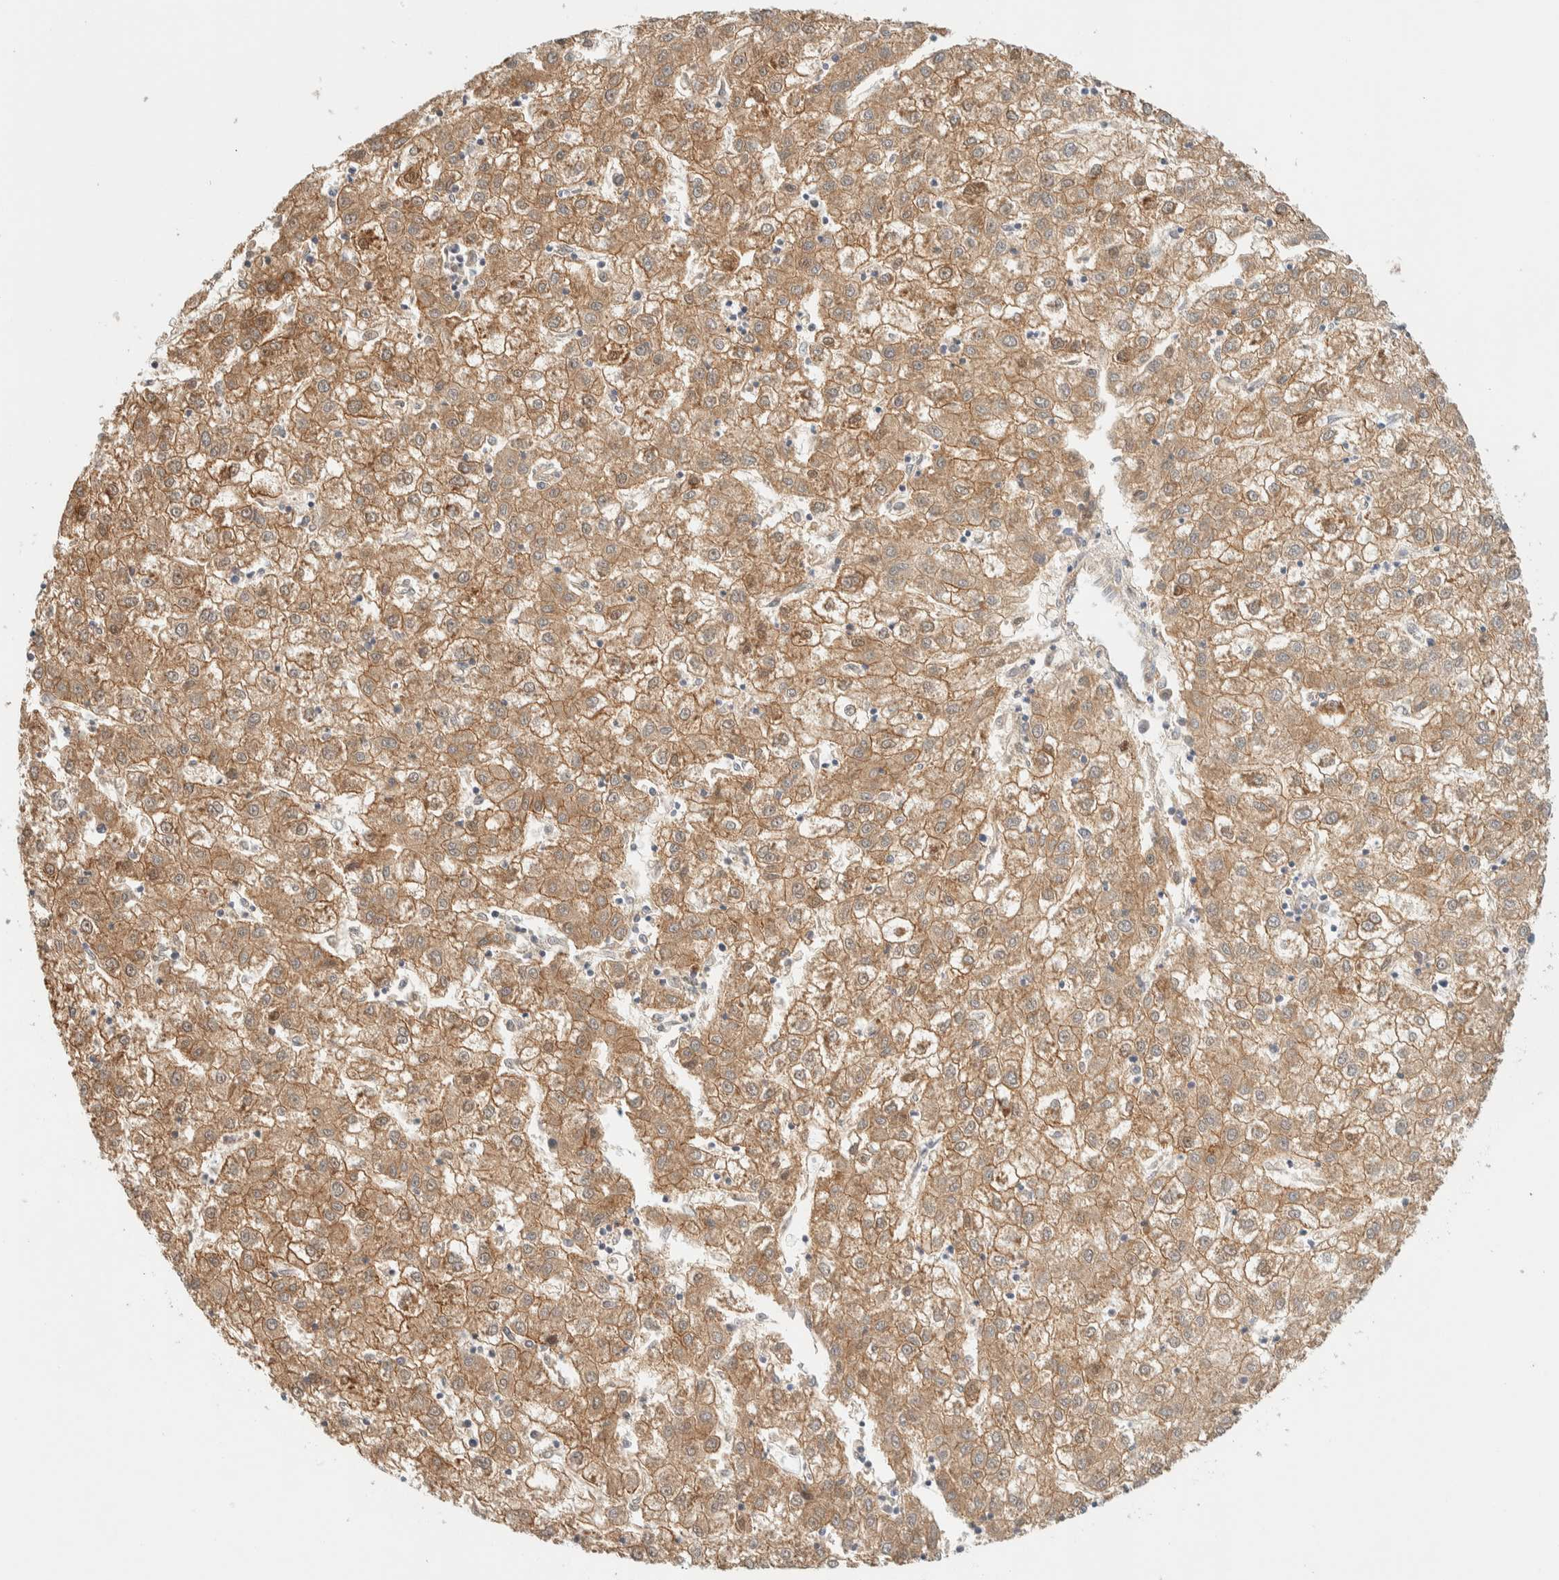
{"staining": {"intensity": "moderate", "quantity": ">75%", "location": "cytoplasmic/membranous"}, "tissue": "liver cancer", "cell_type": "Tumor cells", "image_type": "cancer", "snomed": [{"axis": "morphology", "description": "Carcinoma, Hepatocellular, NOS"}, {"axis": "topography", "description": "Liver"}], "caption": "This is a histology image of IHC staining of liver hepatocellular carcinoma, which shows moderate expression in the cytoplasmic/membranous of tumor cells.", "gene": "FAT1", "patient": {"sex": "male", "age": 72}}